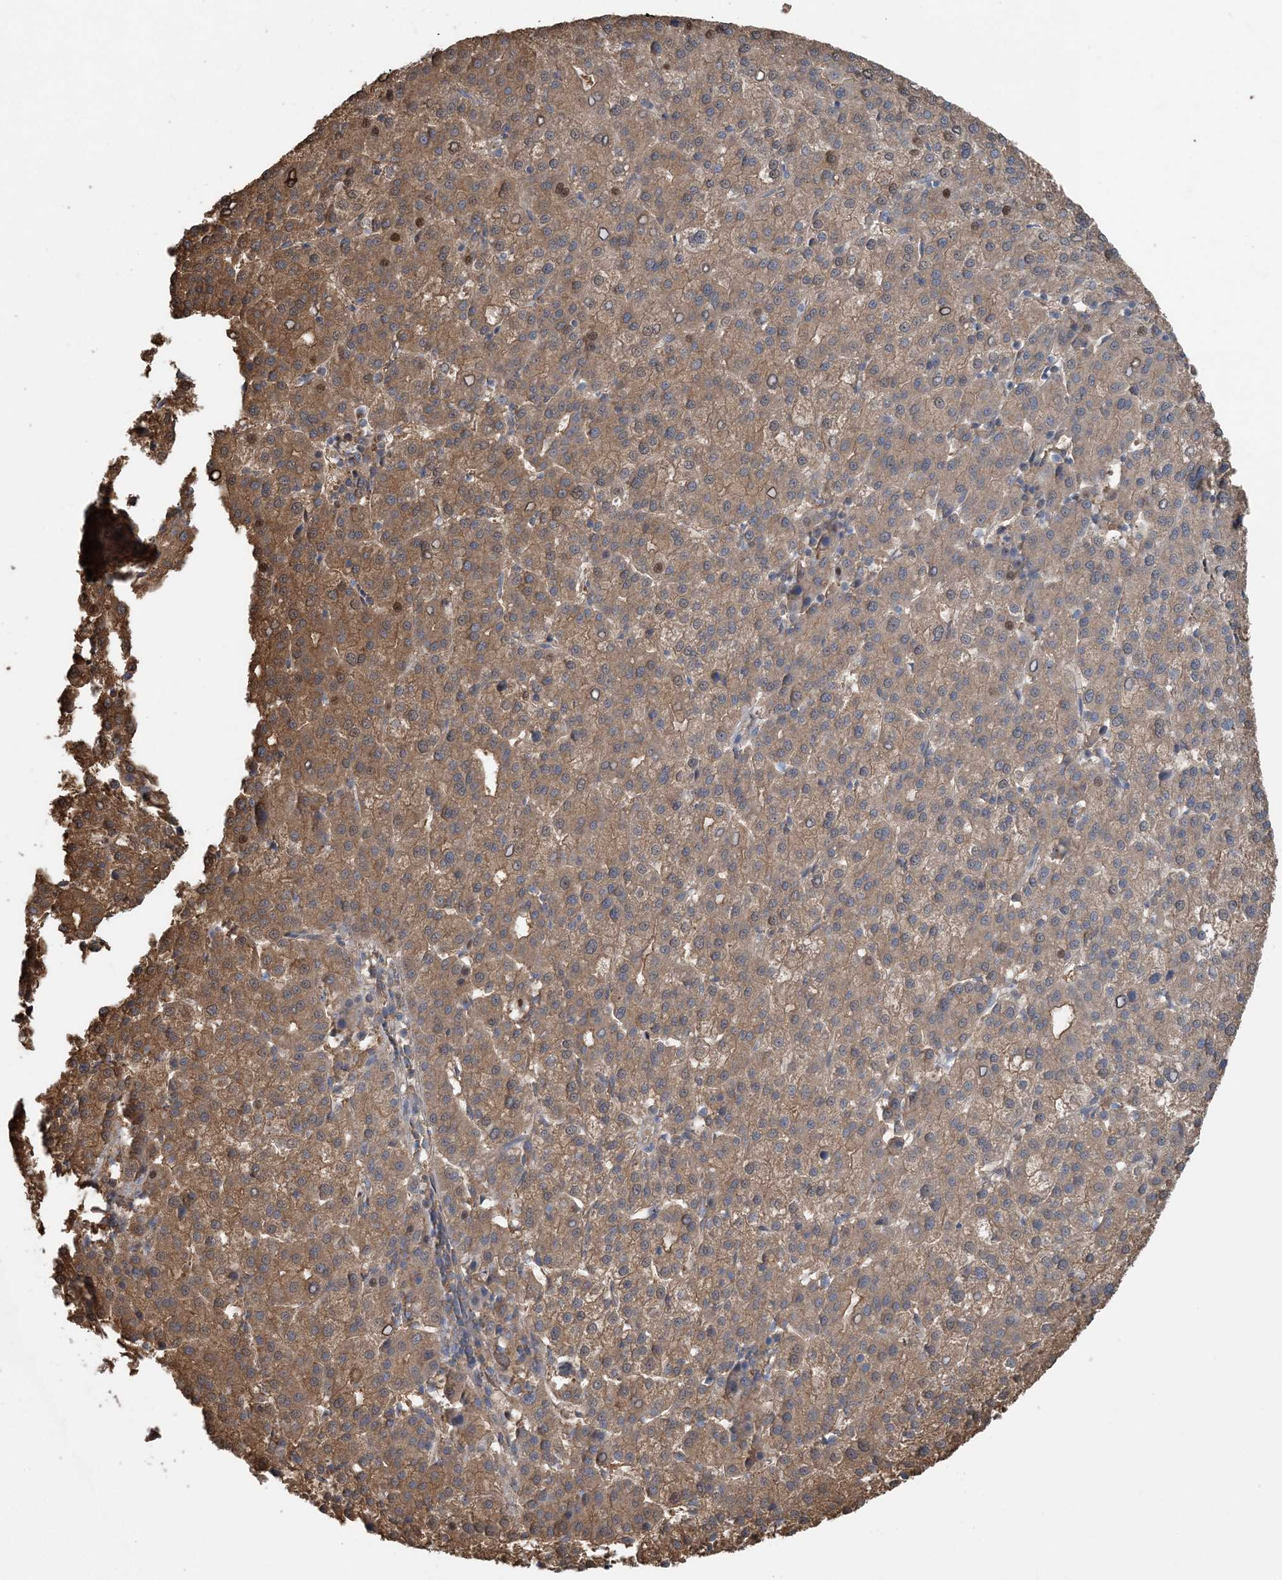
{"staining": {"intensity": "moderate", "quantity": ">75%", "location": "cytoplasmic/membranous"}, "tissue": "liver cancer", "cell_type": "Tumor cells", "image_type": "cancer", "snomed": [{"axis": "morphology", "description": "Carcinoma, Hepatocellular, NOS"}, {"axis": "topography", "description": "Liver"}], "caption": "The photomicrograph reveals immunohistochemical staining of liver cancer (hepatocellular carcinoma). There is moderate cytoplasmic/membranous positivity is identified in about >75% of tumor cells.", "gene": "HIKESHI", "patient": {"sex": "female", "age": 58}}